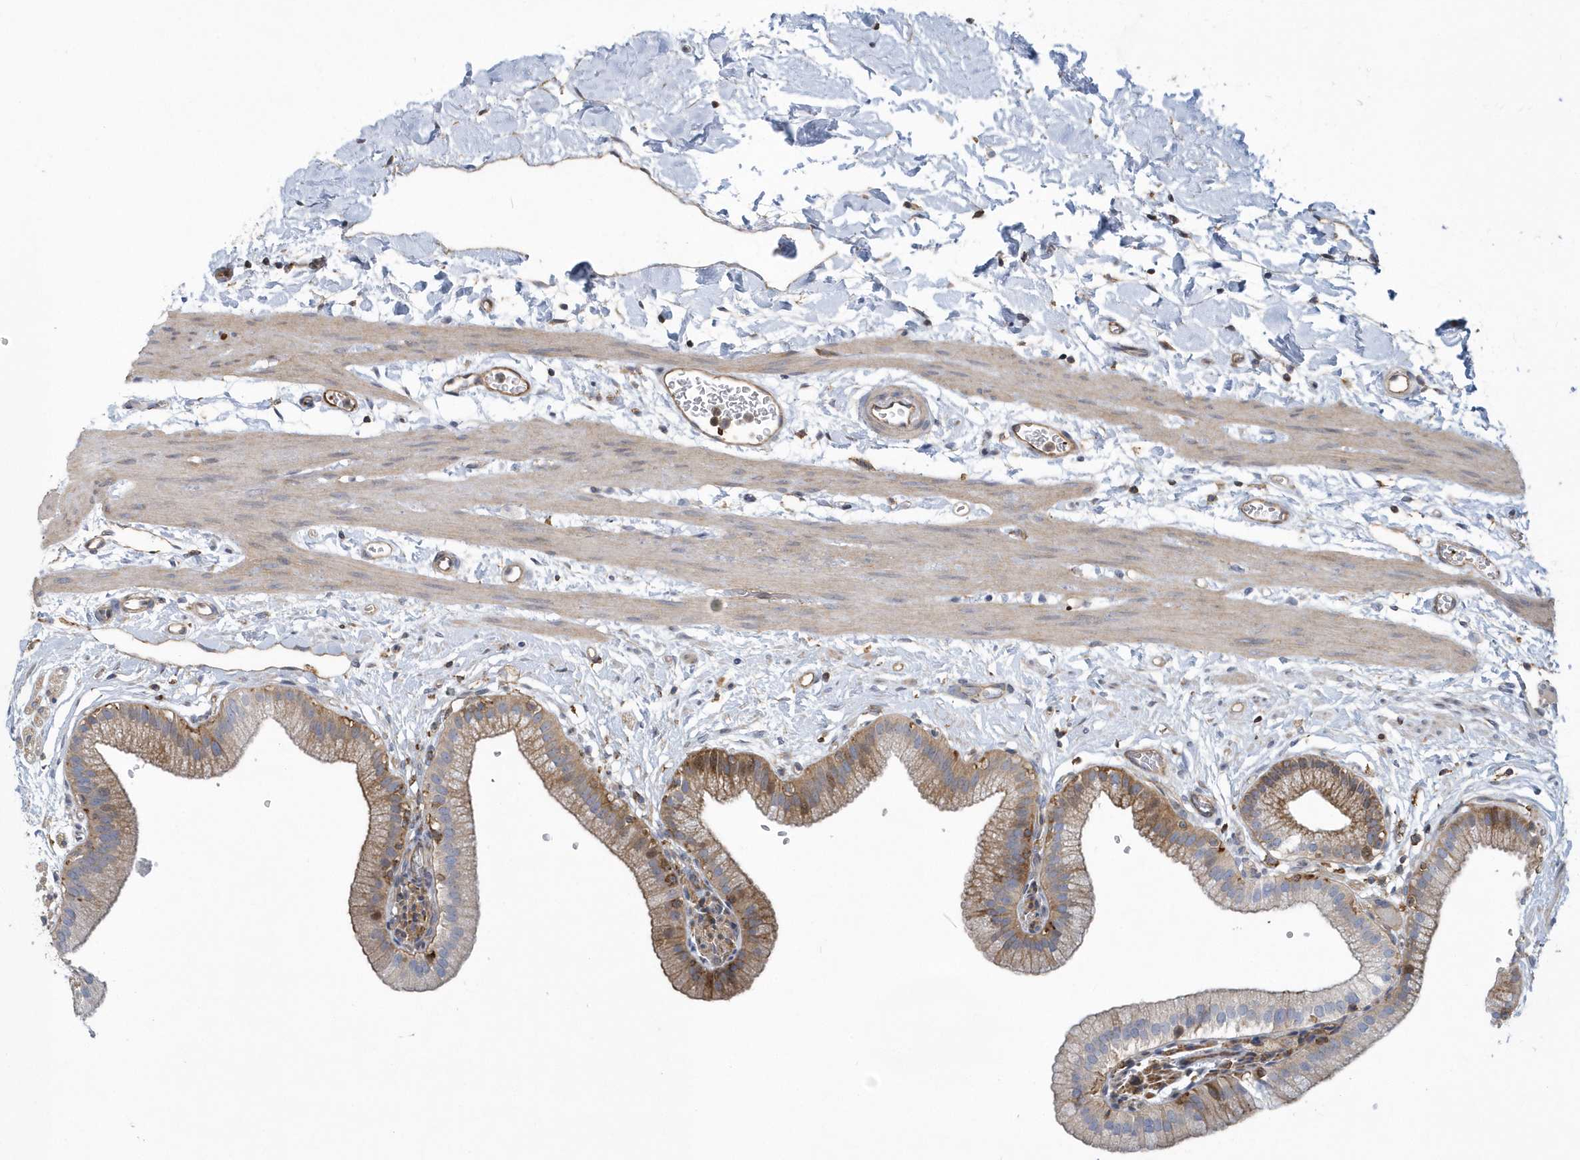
{"staining": {"intensity": "moderate", "quantity": ">75%", "location": "cytoplasmic/membranous"}, "tissue": "gallbladder", "cell_type": "Glandular cells", "image_type": "normal", "snomed": [{"axis": "morphology", "description": "Normal tissue, NOS"}, {"axis": "topography", "description": "Gallbladder"}], "caption": "Human gallbladder stained for a protein (brown) exhibits moderate cytoplasmic/membranous positive expression in approximately >75% of glandular cells.", "gene": "ARAP2", "patient": {"sex": "male", "age": 55}}